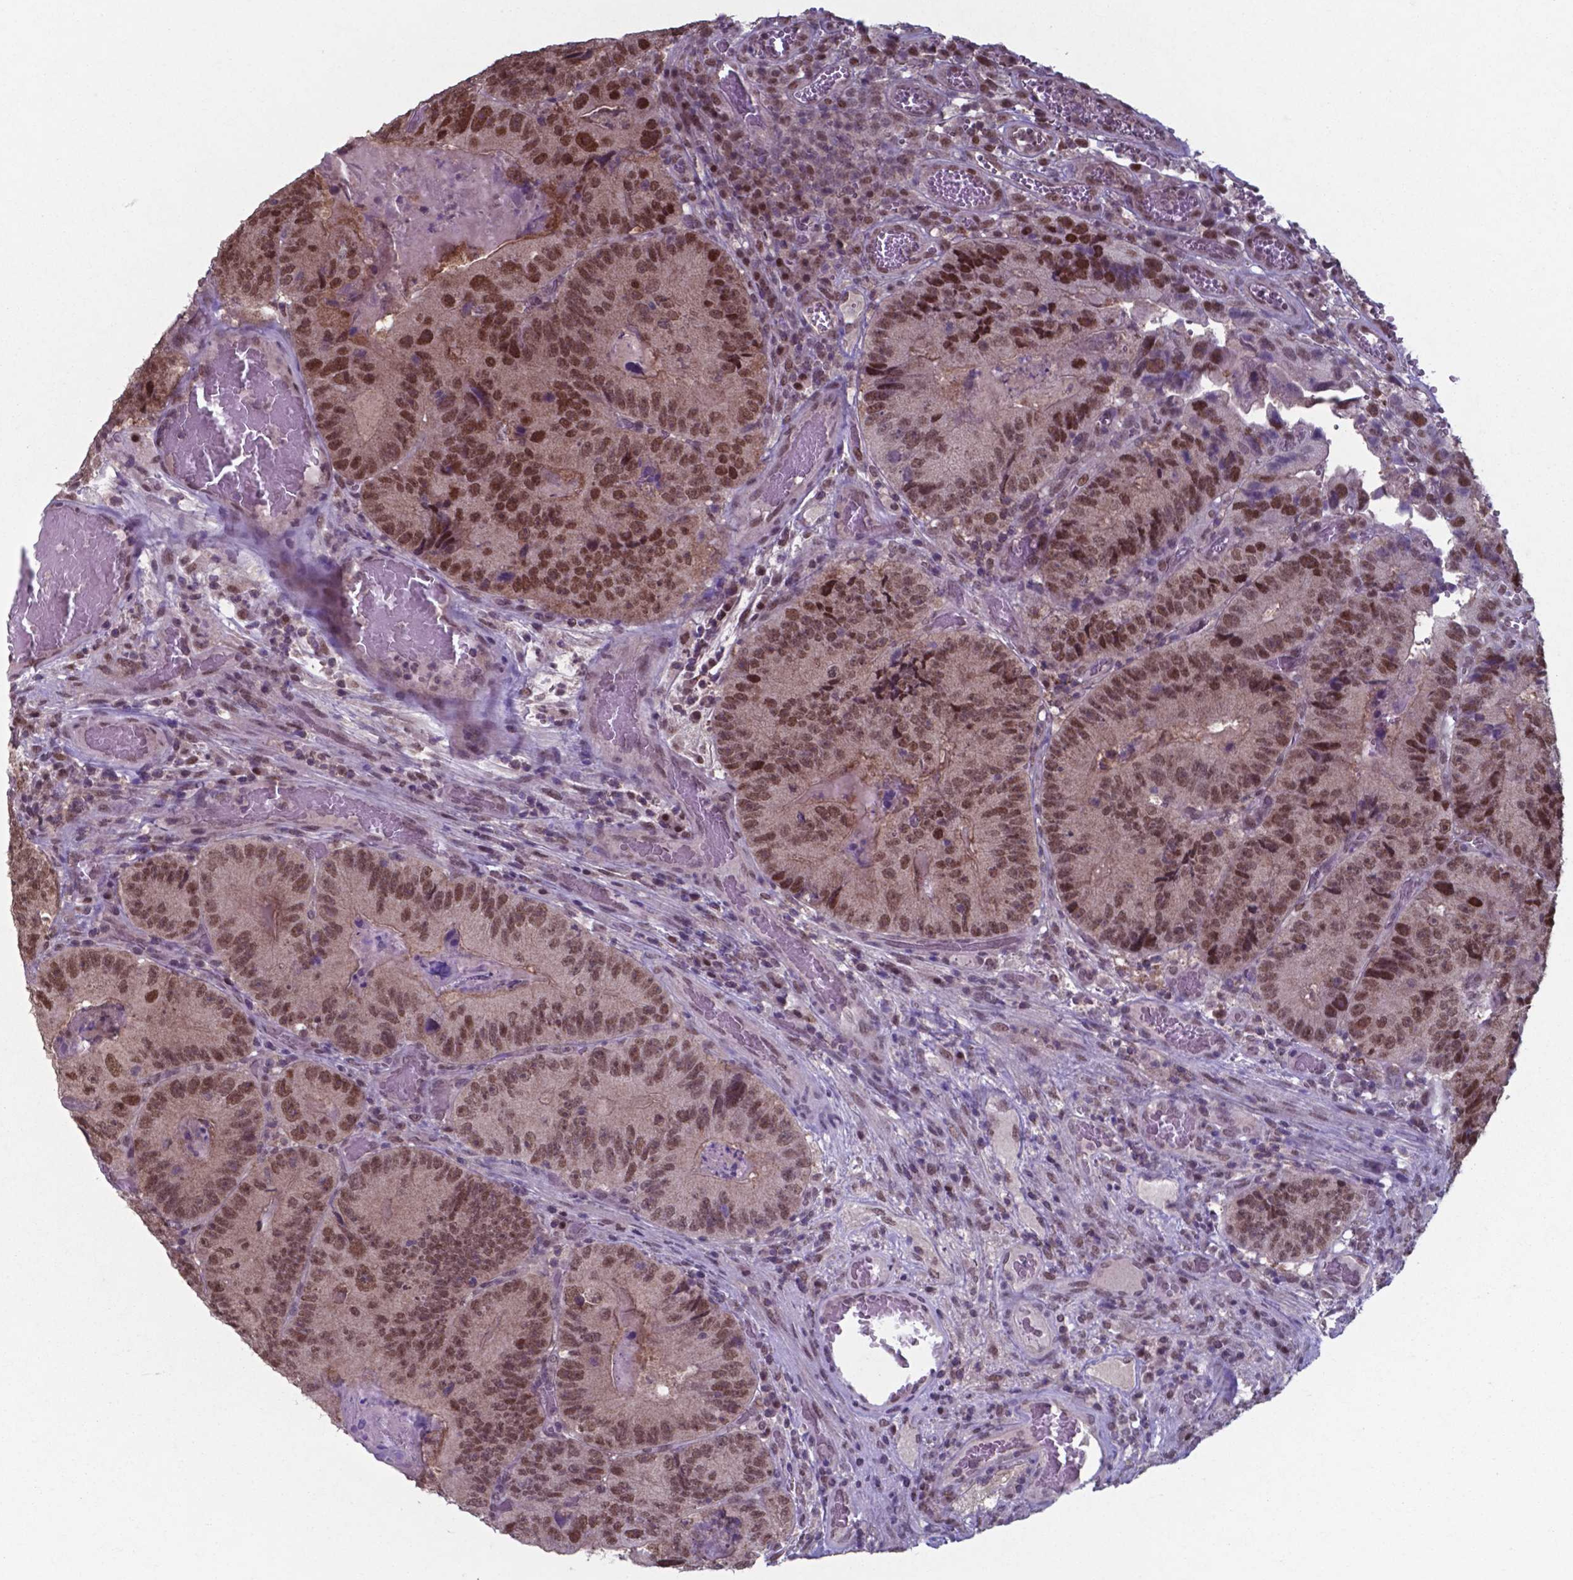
{"staining": {"intensity": "moderate", "quantity": ">75%", "location": "nuclear"}, "tissue": "colorectal cancer", "cell_type": "Tumor cells", "image_type": "cancer", "snomed": [{"axis": "morphology", "description": "Adenocarcinoma, NOS"}, {"axis": "topography", "description": "Colon"}], "caption": "This is an image of immunohistochemistry (IHC) staining of adenocarcinoma (colorectal), which shows moderate positivity in the nuclear of tumor cells.", "gene": "UBA1", "patient": {"sex": "female", "age": 86}}